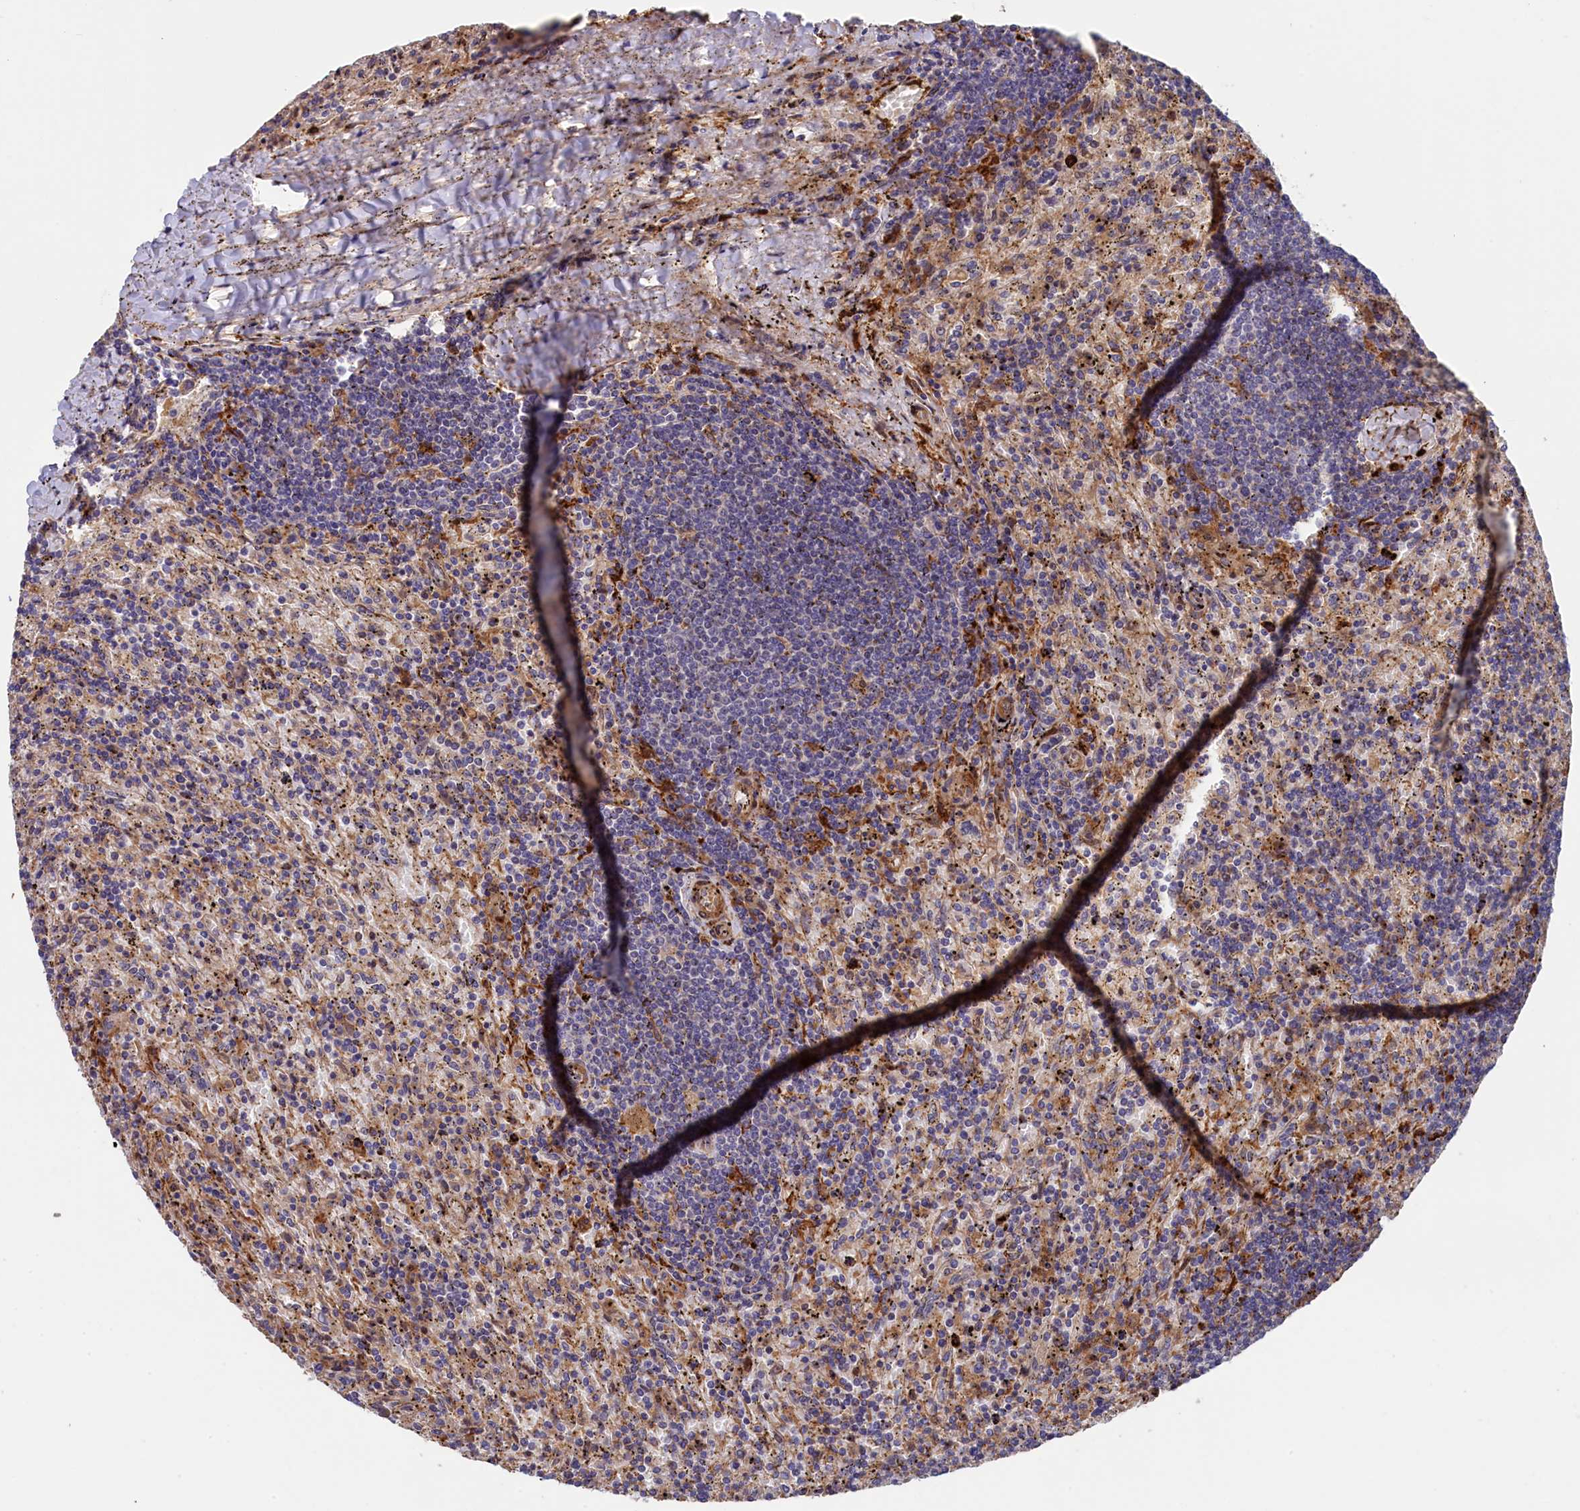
{"staining": {"intensity": "negative", "quantity": "none", "location": "none"}, "tissue": "lymphoma", "cell_type": "Tumor cells", "image_type": "cancer", "snomed": [{"axis": "morphology", "description": "Malignant lymphoma, non-Hodgkin's type, Low grade"}, {"axis": "topography", "description": "Spleen"}], "caption": "An IHC photomicrograph of malignant lymphoma, non-Hodgkin's type (low-grade) is shown. There is no staining in tumor cells of malignant lymphoma, non-Hodgkin's type (low-grade).", "gene": "FERMT1", "patient": {"sex": "male", "age": 76}}